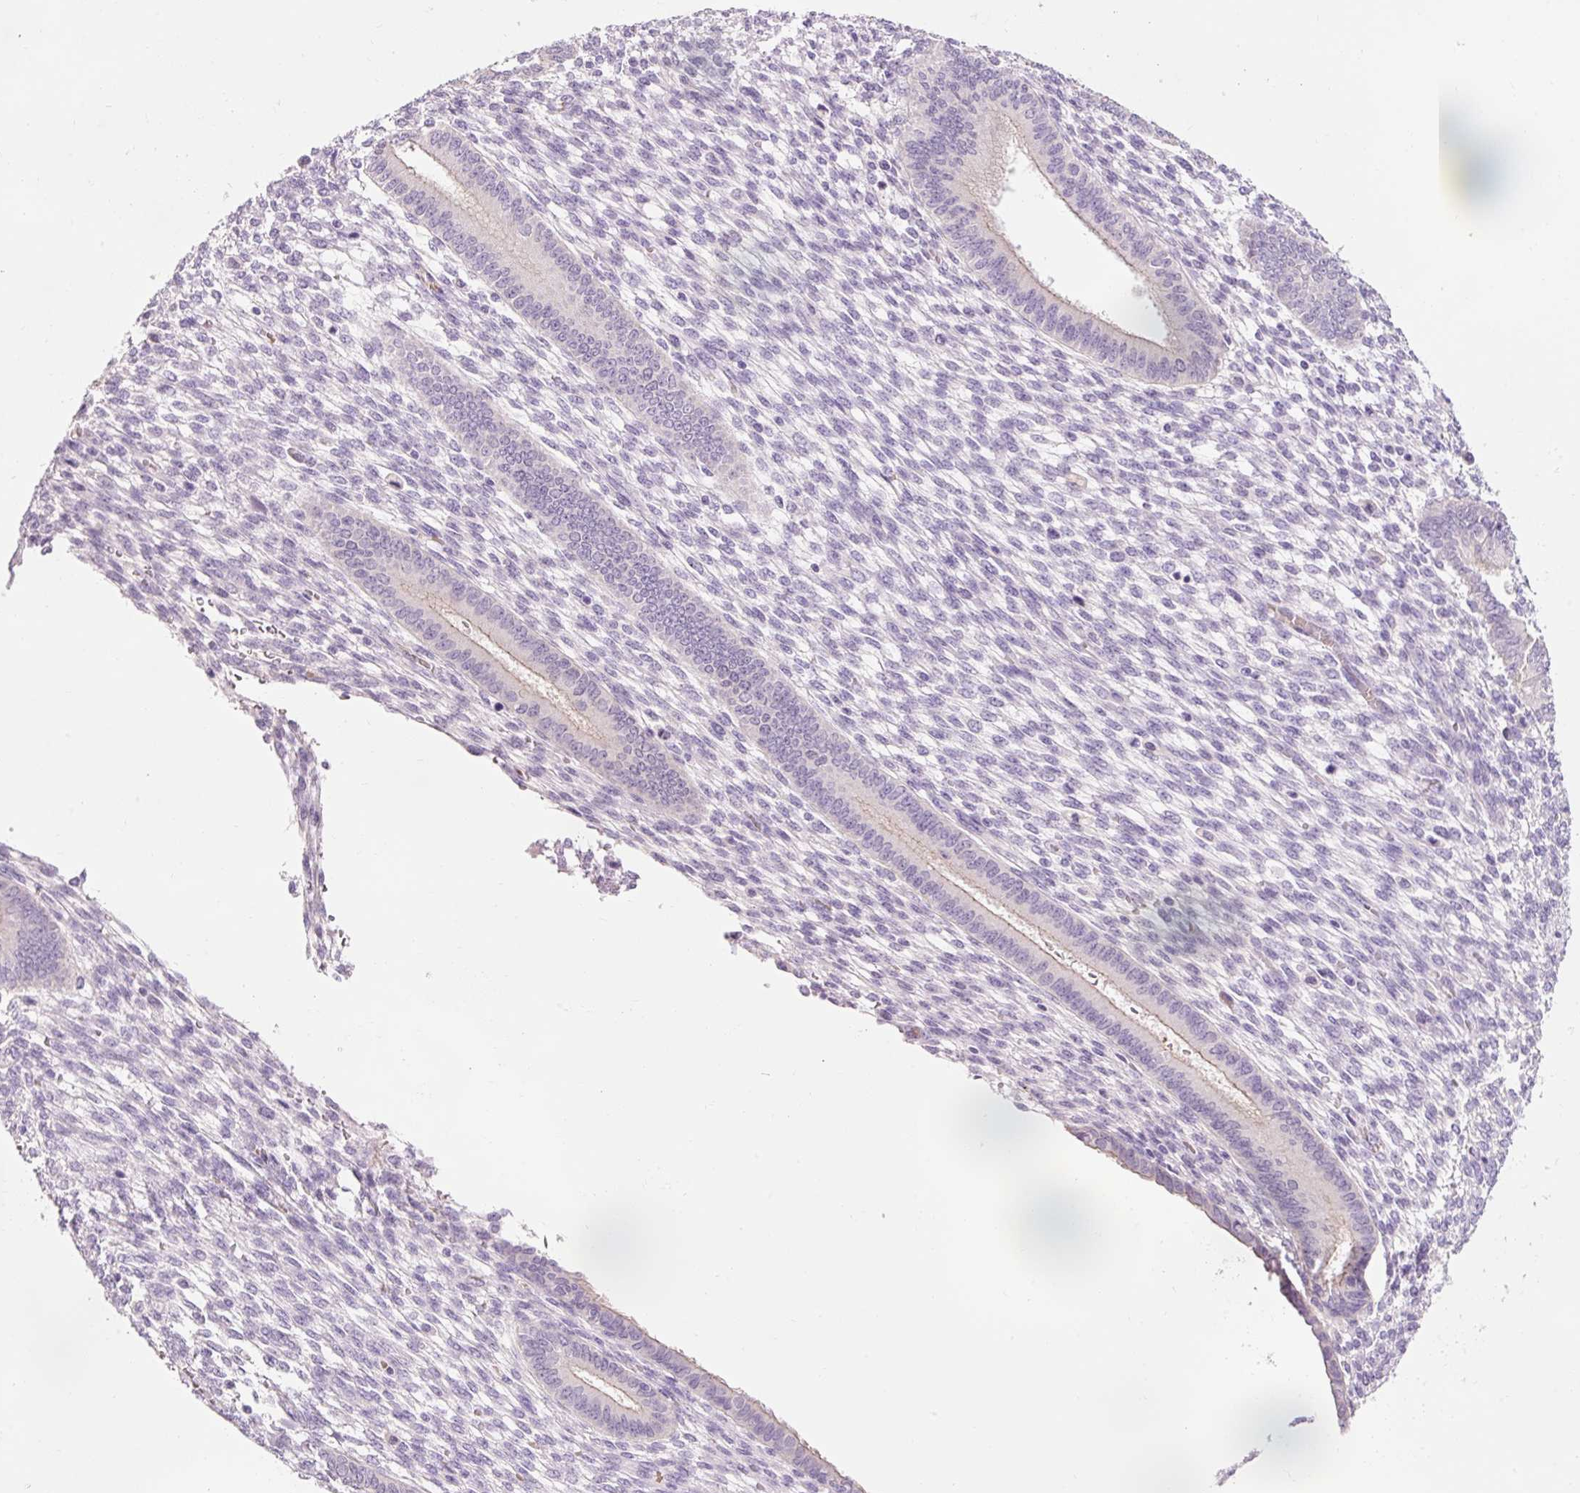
{"staining": {"intensity": "negative", "quantity": "none", "location": "none"}, "tissue": "endometrium", "cell_type": "Cells in endometrial stroma", "image_type": "normal", "snomed": [{"axis": "morphology", "description": "Normal tissue, NOS"}, {"axis": "topography", "description": "Endometrium"}], "caption": "Normal endometrium was stained to show a protein in brown. There is no significant expression in cells in endometrial stroma.", "gene": "DHRS11", "patient": {"sex": "female", "age": 36}}